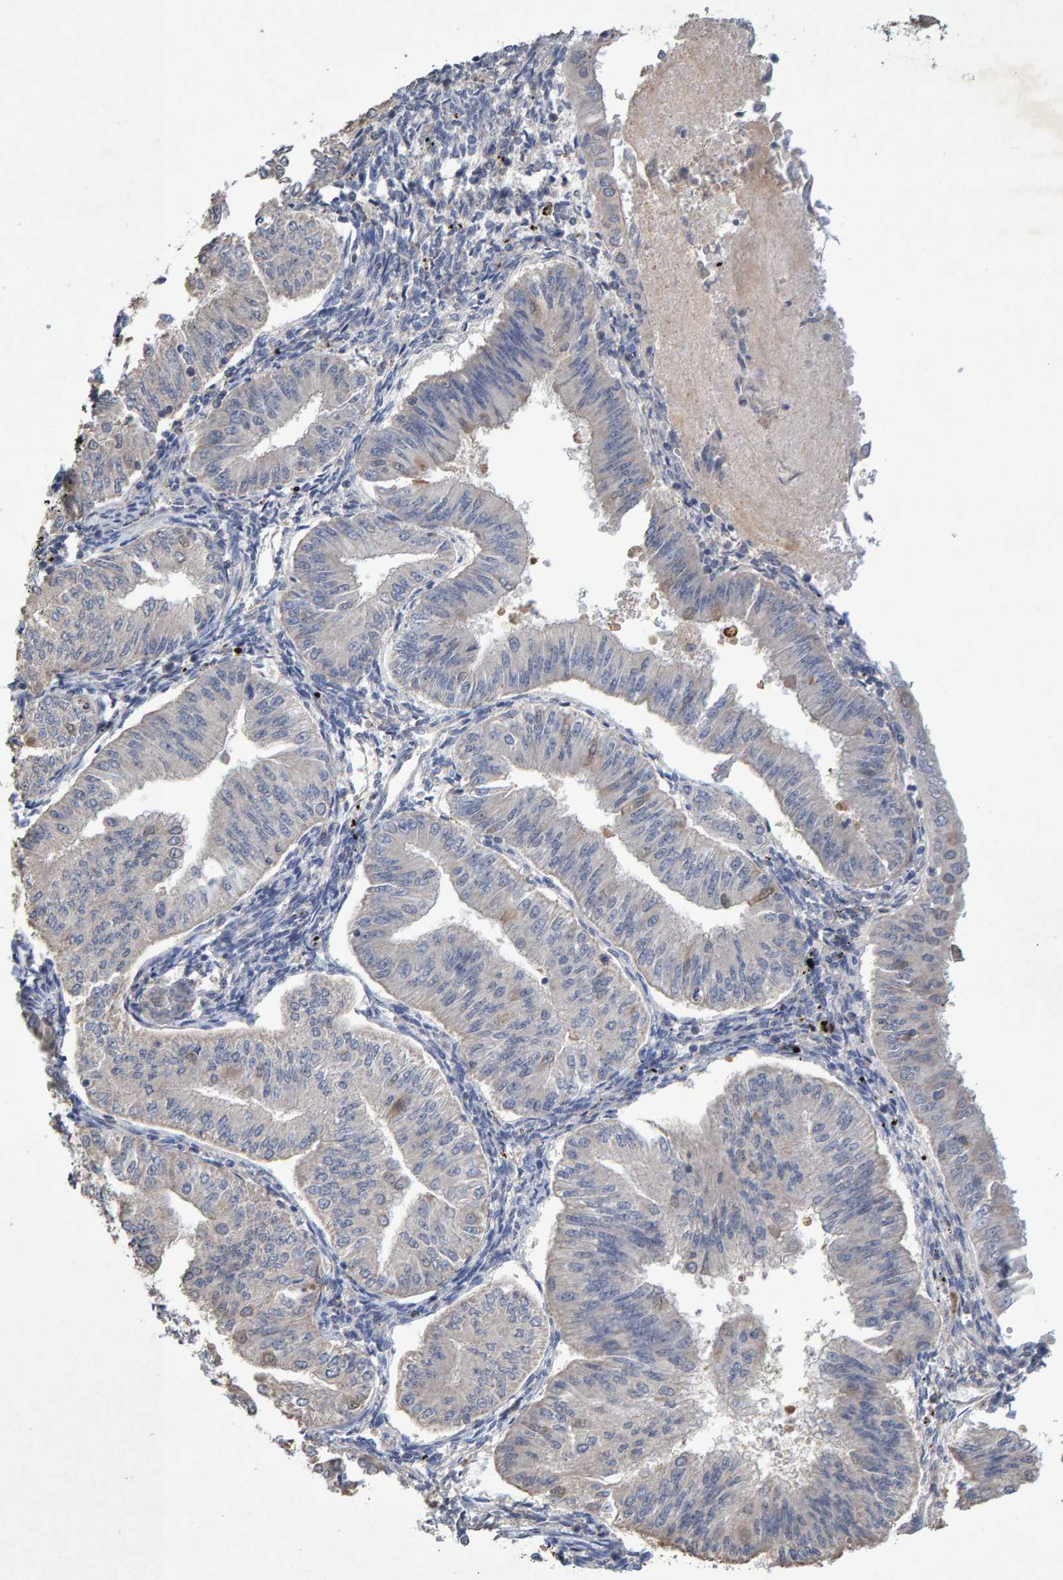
{"staining": {"intensity": "weak", "quantity": "<25%", "location": "cytoplasmic/membranous"}, "tissue": "endometrial cancer", "cell_type": "Tumor cells", "image_type": "cancer", "snomed": [{"axis": "morphology", "description": "Normal tissue, NOS"}, {"axis": "morphology", "description": "Adenocarcinoma, NOS"}, {"axis": "topography", "description": "Endometrium"}], "caption": "Endometrial cancer (adenocarcinoma) stained for a protein using IHC displays no staining tumor cells.", "gene": "CTH", "patient": {"sex": "female", "age": 53}}